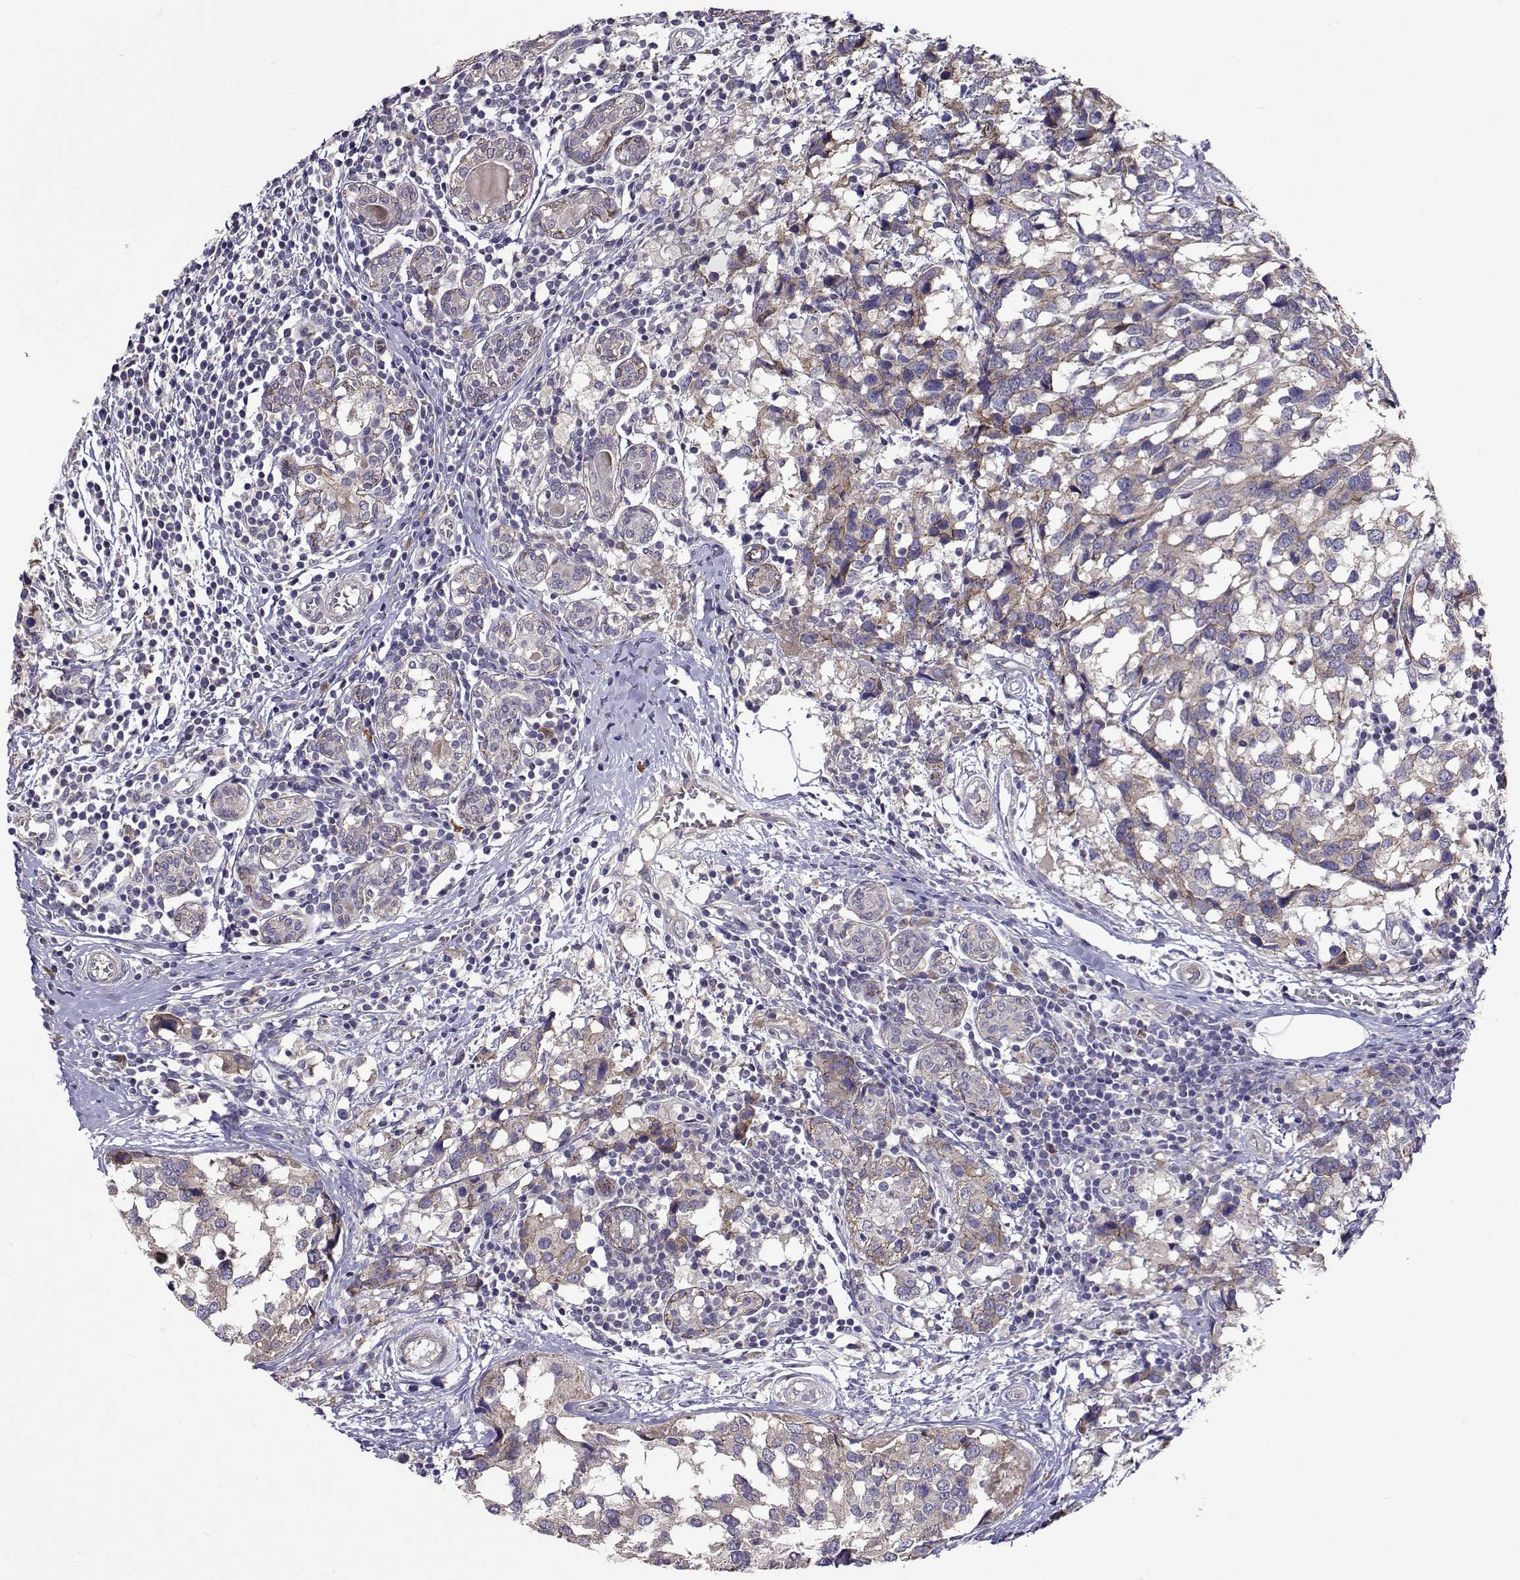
{"staining": {"intensity": "negative", "quantity": "none", "location": "none"}, "tissue": "breast cancer", "cell_type": "Tumor cells", "image_type": "cancer", "snomed": [{"axis": "morphology", "description": "Lobular carcinoma"}, {"axis": "topography", "description": "Breast"}], "caption": "Tumor cells are negative for brown protein staining in breast lobular carcinoma. The staining was performed using DAB (3,3'-diaminobenzidine) to visualize the protein expression in brown, while the nuclei were stained in blue with hematoxylin (Magnification: 20x).", "gene": "TARBP2", "patient": {"sex": "female", "age": 59}}